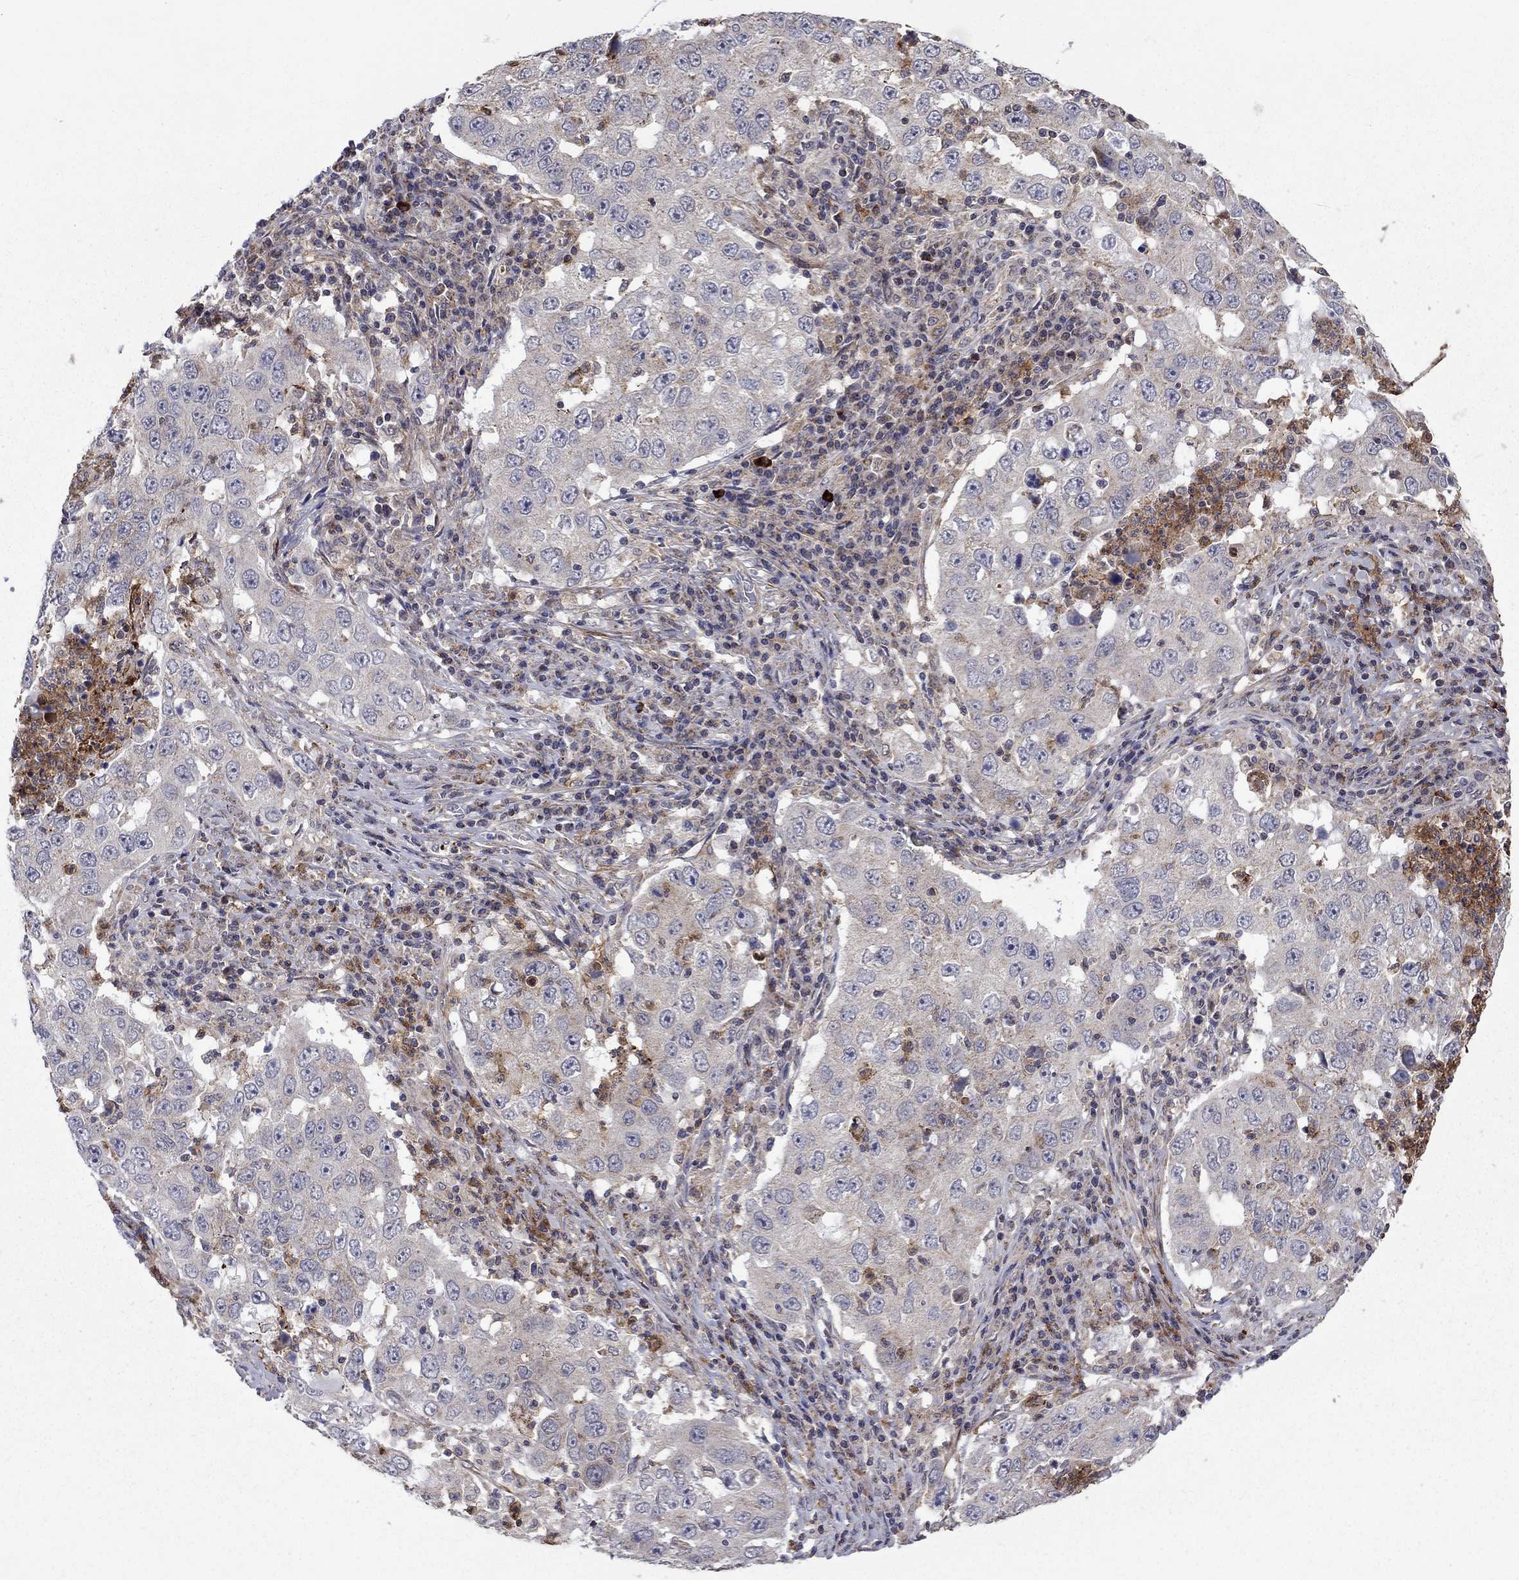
{"staining": {"intensity": "negative", "quantity": "none", "location": "none"}, "tissue": "lung cancer", "cell_type": "Tumor cells", "image_type": "cancer", "snomed": [{"axis": "morphology", "description": "Adenocarcinoma, NOS"}, {"axis": "topography", "description": "Lung"}], "caption": "IHC of human lung cancer (adenocarcinoma) displays no positivity in tumor cells. (DAB immunohistochemistry, high magnification).", "gene": "DOP1B", "patient": {"sex": "male", "age": 73}}